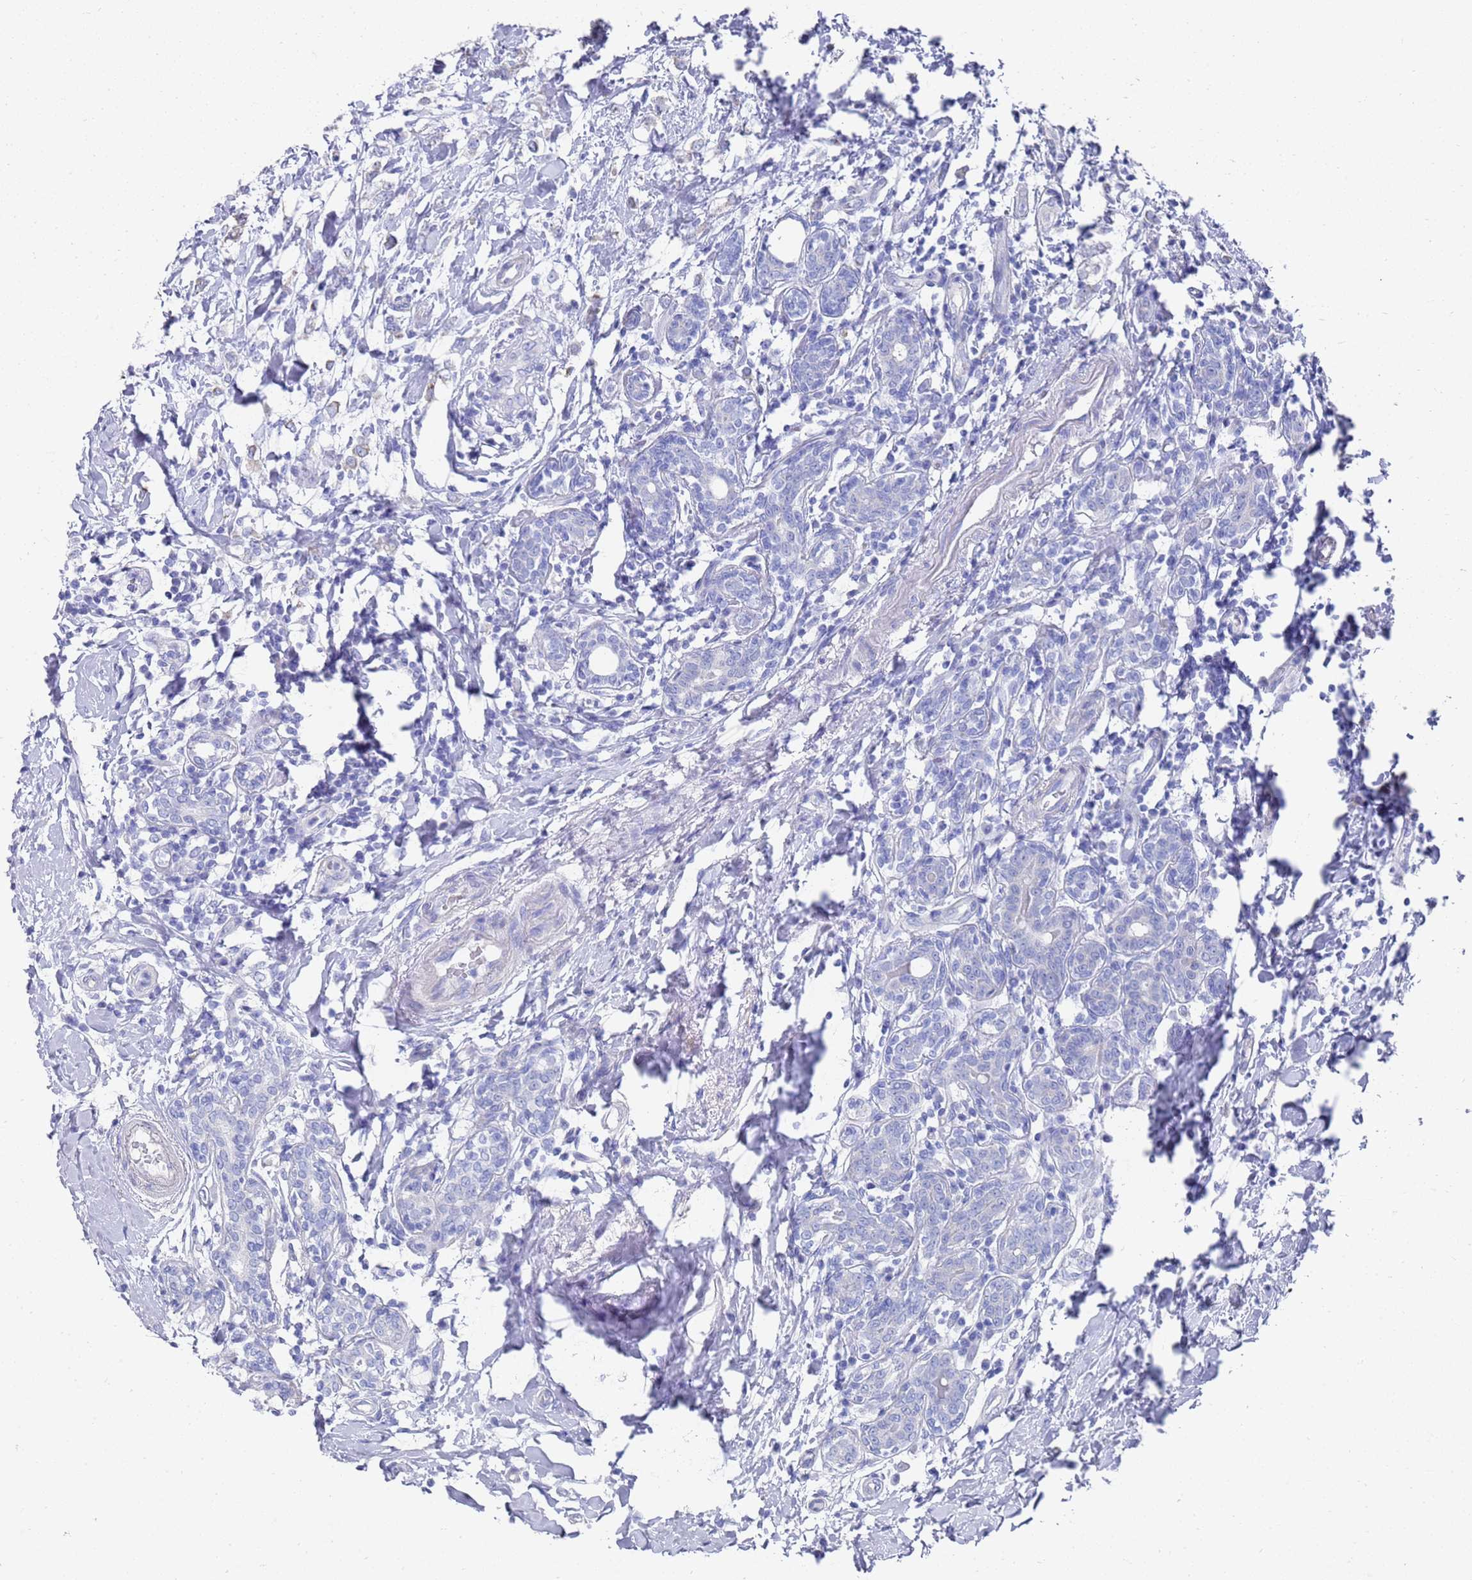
{"staining": {"intensity": "negative", "quantity": "none", "location": "none"}, "tissue": "breast cancer", "cell_type": "Tumor cells", "image_type": "cancer", "snomed": [{"axis": "morphology", "description": "Normal tissue, NOS"}, {"axis": "morphology", "description": "Lobular carcinoma"}, {"axis": "topography", "description": "Breast"}], "caption": "This is an IHC histopathology image of breast cancer. There is no positivity in tumor cells.", "gene": "SCAPER", "patient": {"sex": "female", "age": 47}}